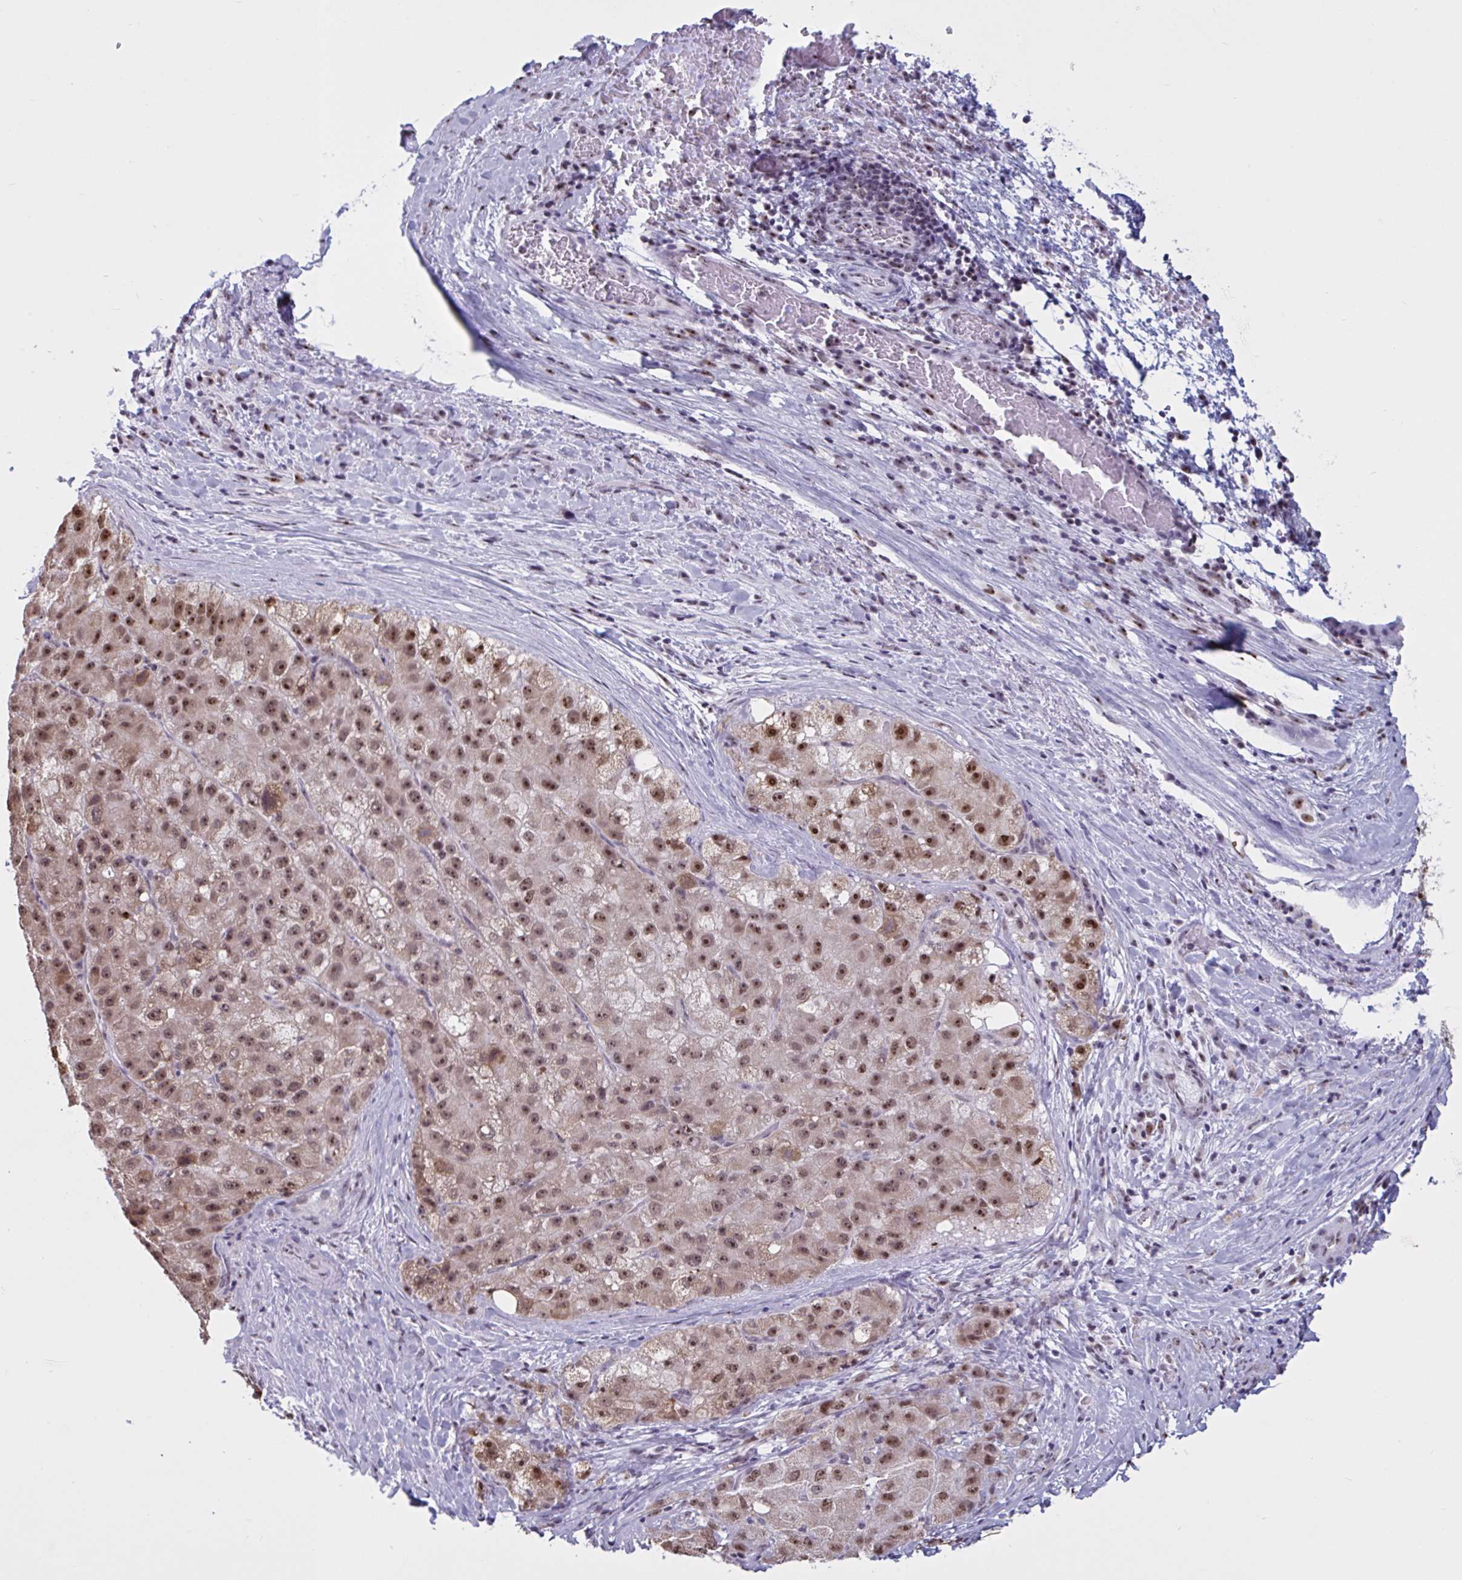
{"staining": {"intensity": "moderate", "quantity": ">75%", "location": "nuclear"}, "tissue": "liver cancer", "cell_type": "Tumor cells", "image_type": "cancer", "snomed": [{"axis": "morphology", "description": "Carcinoma, Hepatocellular, NOS"}, {"axis": "topography", "description": "Liver"}], "caption": "Human hepatocellular carcinoma (liver) stained with a protein marker exhibits moderate staining in tumor cells.", "gene": "TGM6", "patient": {"sex": "male", "age": 80}}